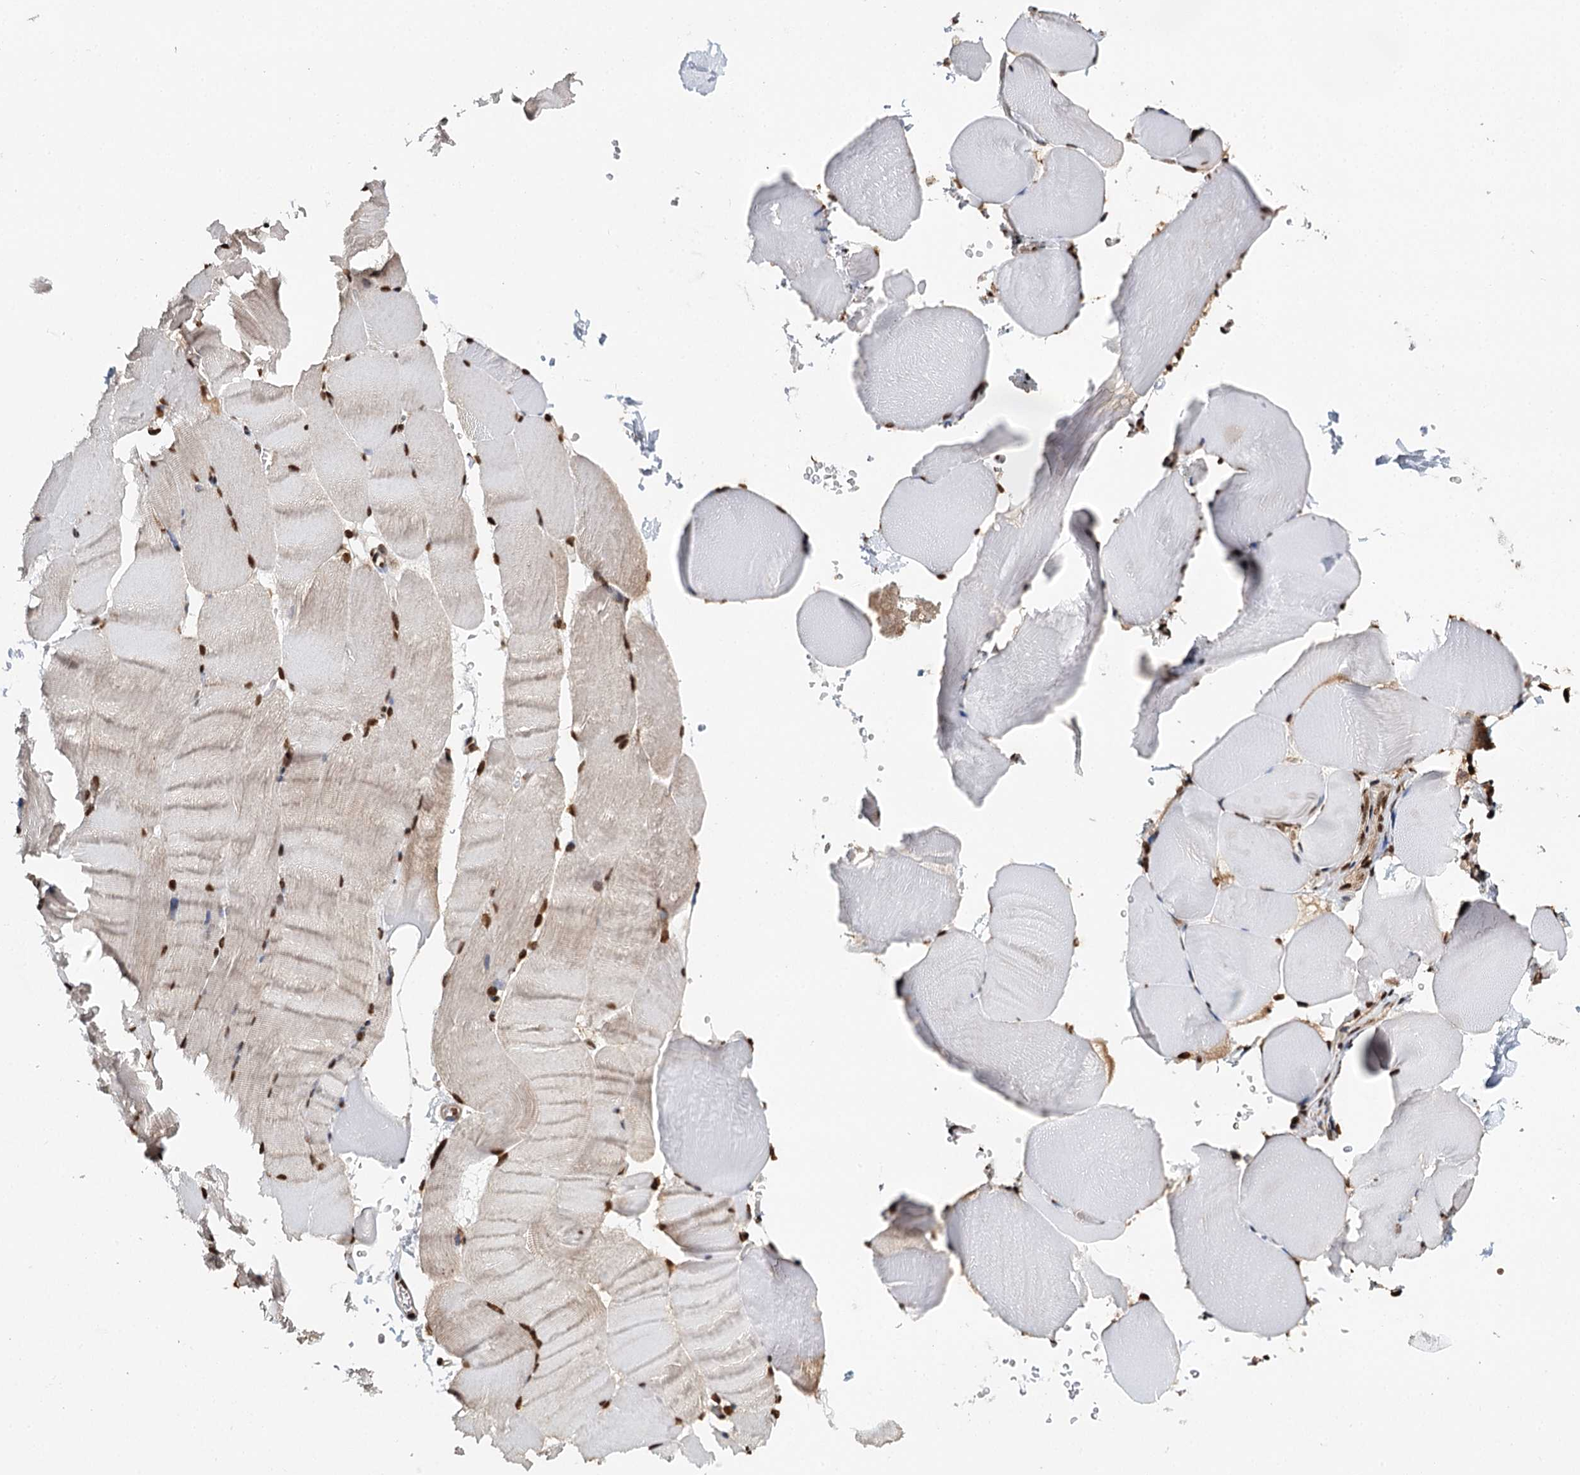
{"staining": {"intensity": "strong", "quantity": ">75%", "location": "nuclear"}, "tissue": "skeletal muscle", "cell_type": "Myocytes", "image_type": "normal", "snomed": [{"axis": "morphology", "description": "Normal tissue, NOS"}, {"axis": "topography", "description": "Skeletal muscle"}, {"axis": "topography", "description": "Parathyroid gland"}], "caption": "Strong nuclear positivity for a protein is identified in about >75% of myocytes of benign skeletal muscle using immunohistochemistry (IHC).", "gene": "RPS27A", "patient": {"sex": "female", "age": 37}}